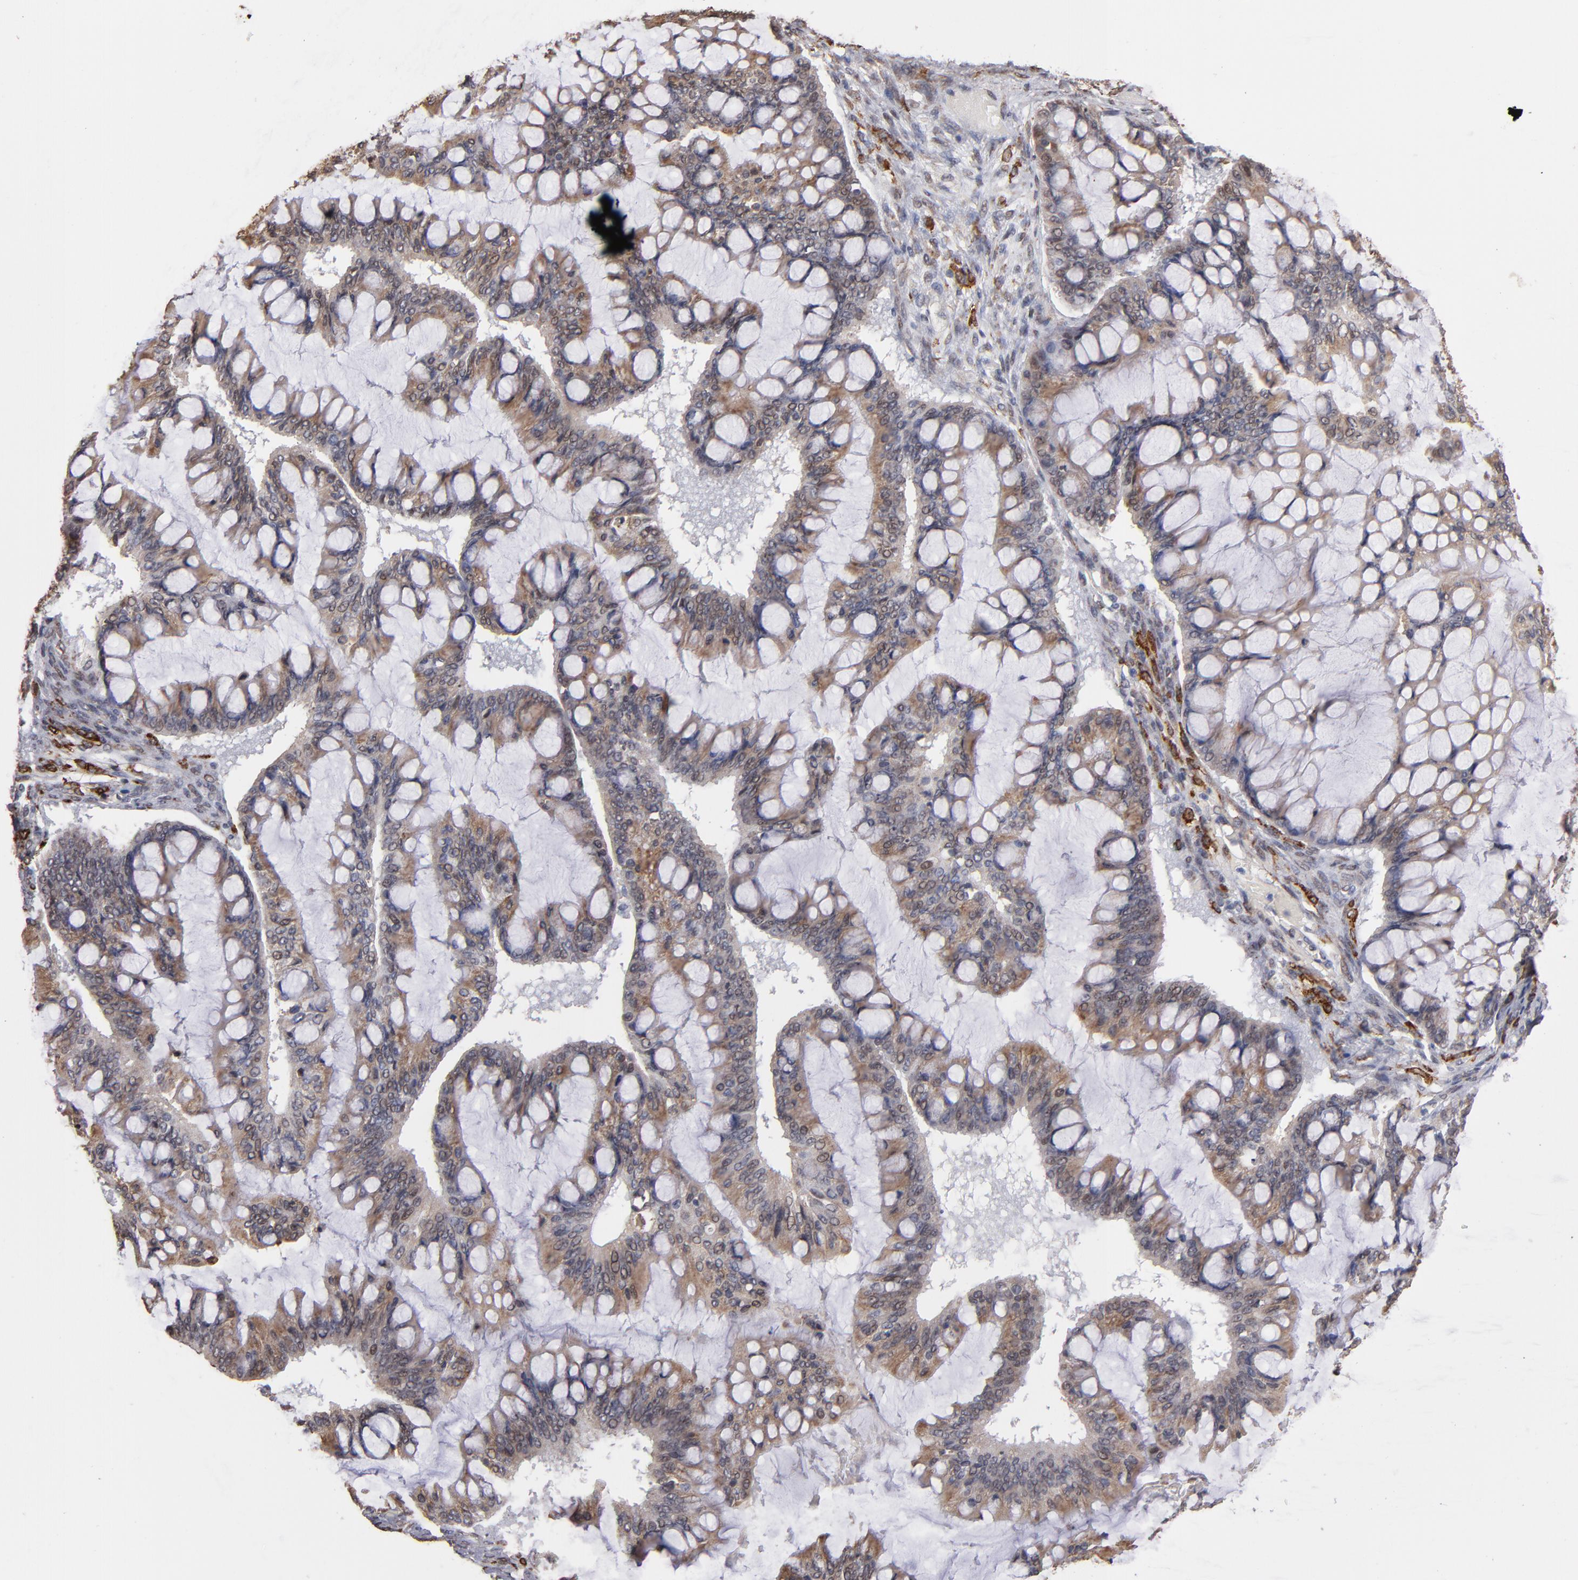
{"staining": {"intensity": "weak", "quantity": ">75%", "location": "cytoplasmic/membranous"}, "tissue": "ovarian cancer", "cell_type": "Tumor cells", "image_type": "cancer", "snomed": [{"axis": "morphology", "description": "Cystadenocarcinoma, mucinous, NOS"}, {"axis": "topography", "description": "Ovary"}], "caption": "Ovarian mucinous cystadenocarcinoma stained for a protein (brown) shows weak cytoplasmic/membranous positive positivity in approximately >75% of tumor cells.", "gene": "PGRMC1", "patient": {"sex": "female", "age": 73}}